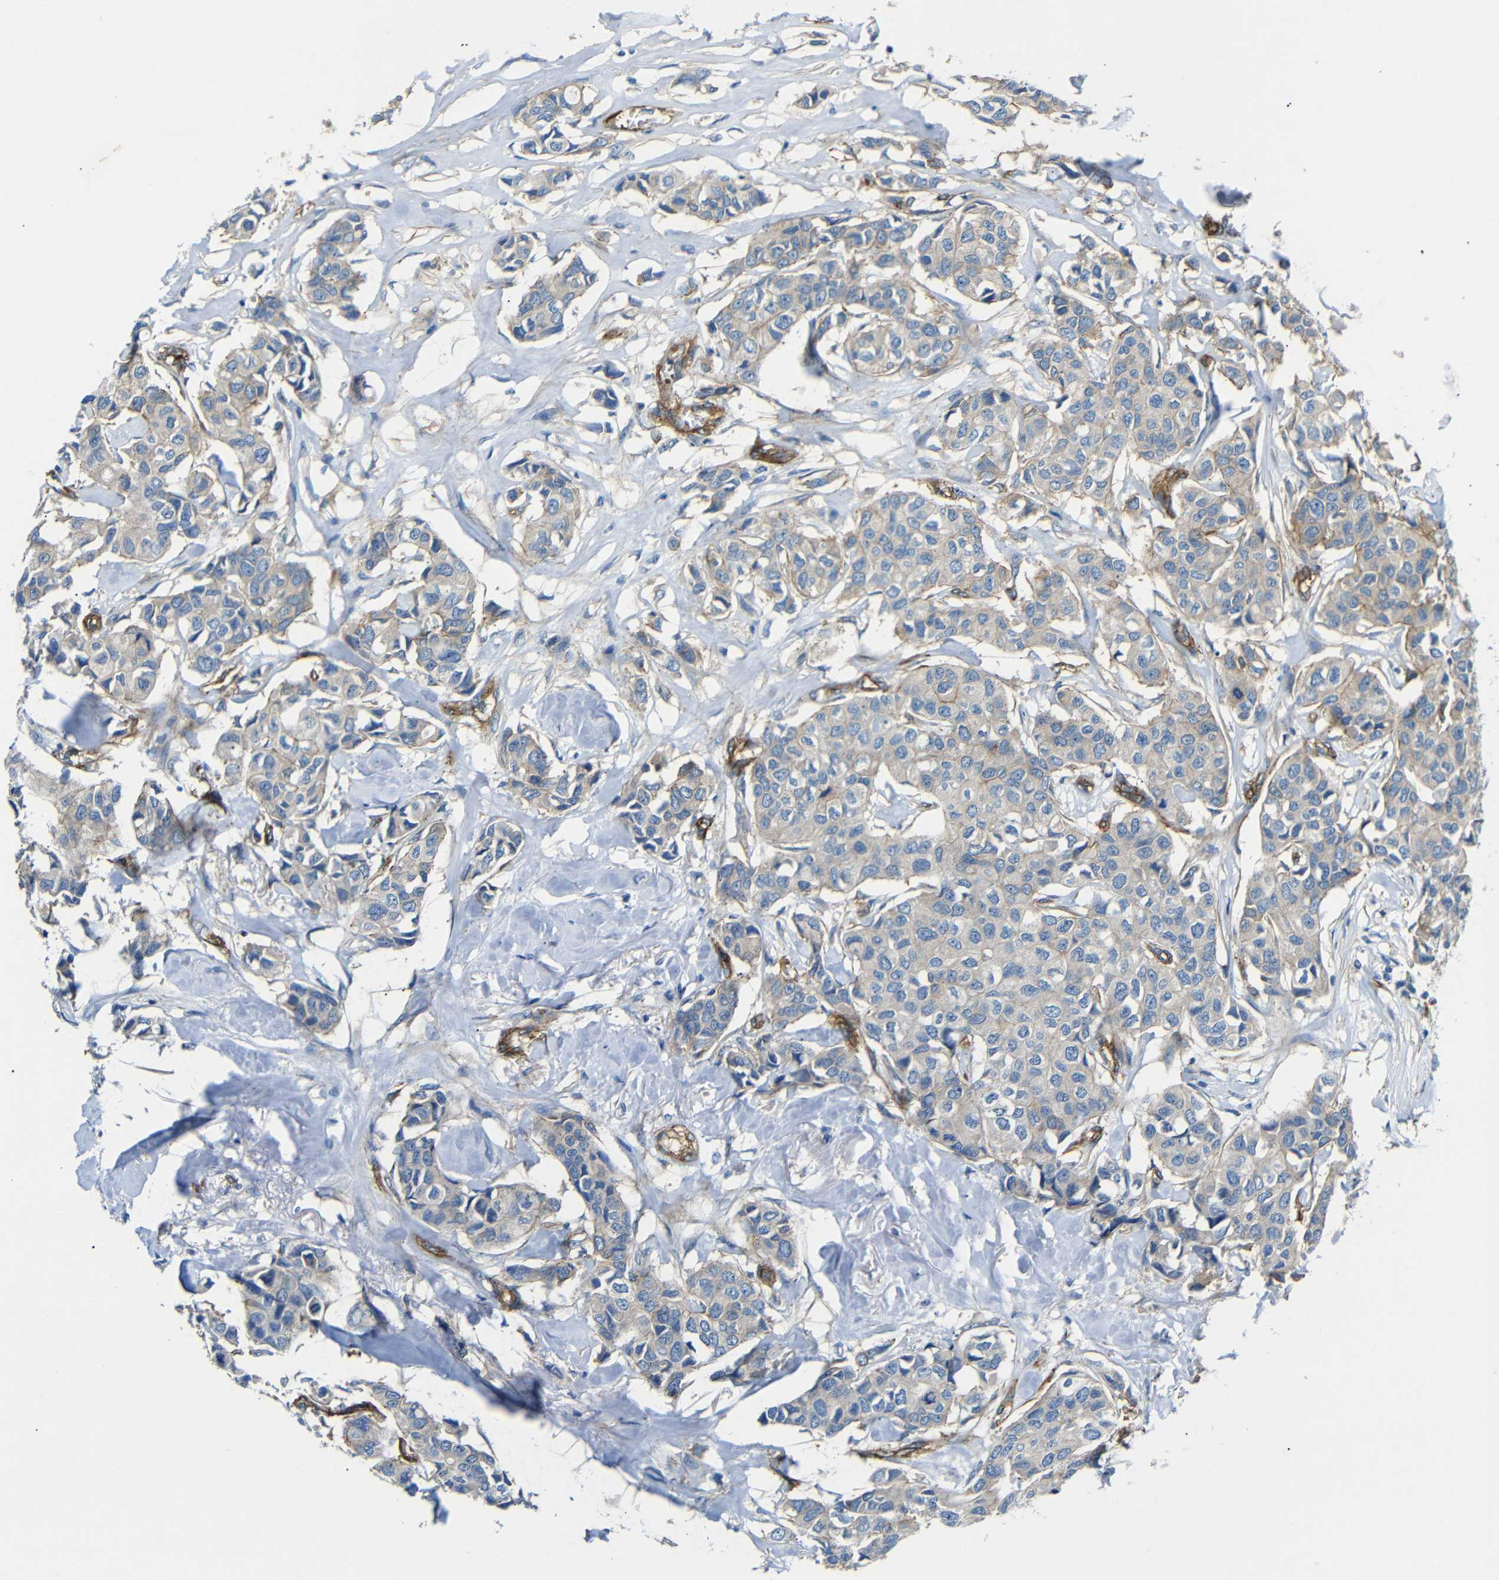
{"staining": {"intensity": "weak", "quantity": ">75%", "location": "cytoplasmic/membranous"}, "tissue": "breast cancer", "cell_type": "Tumor cells", "image_type": "cancer", "snomed": [{"axis": "morphology", "description": "Duct carcinoma"}, {"axis": "topography", "description": "Breast"}], "caption": "Protein staining of breast infiltrating ductal carcinoma tissue demonstrates weak cytoplasmic/membranous positivity in approximately >75% of tumor cells.", "gene": "MYO1B", "patient": {"sex": "female", "age": 80}}